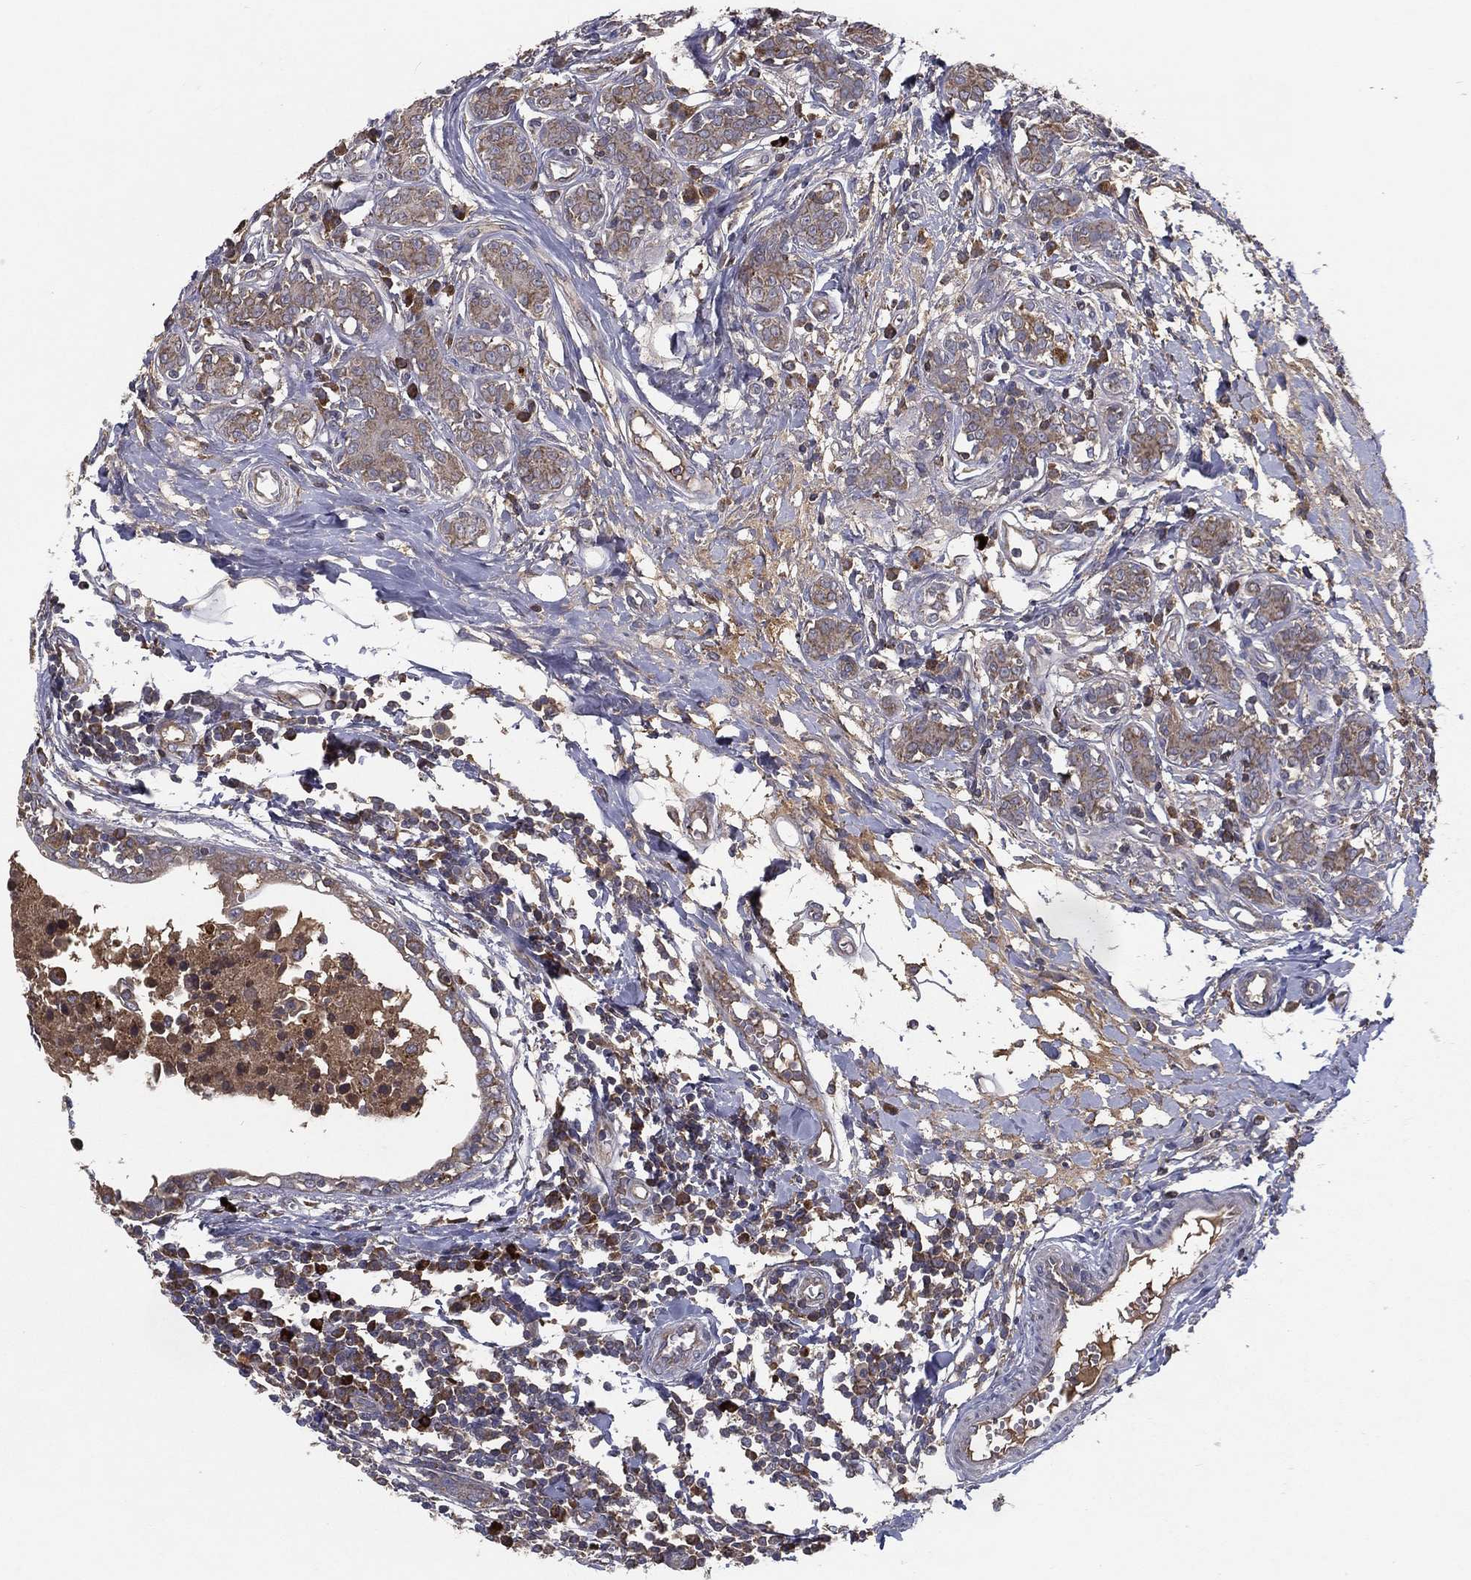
{"staining": {"intensity": "moderate", "quantity": ">75%", "location": "cytoplasmic/membranous"}, "tissue": "breast cancer", "cell_type": "Tumor cells", "image_type": "cancer", "snomed": [{"axis": "morphology", "description": "Duct carcinoma"}, {"axis": "topography", "description": "Breast"}], "caption": "Brown immunohistochemical staining in human breast cancer (infiltrating ductal carcinoma) demonstrates moderate cytoplasmic/membranous expression in about >75% of tumor cells.", "gene": "MT-ND1", "patient": {"sex": "female", "age": 30}}